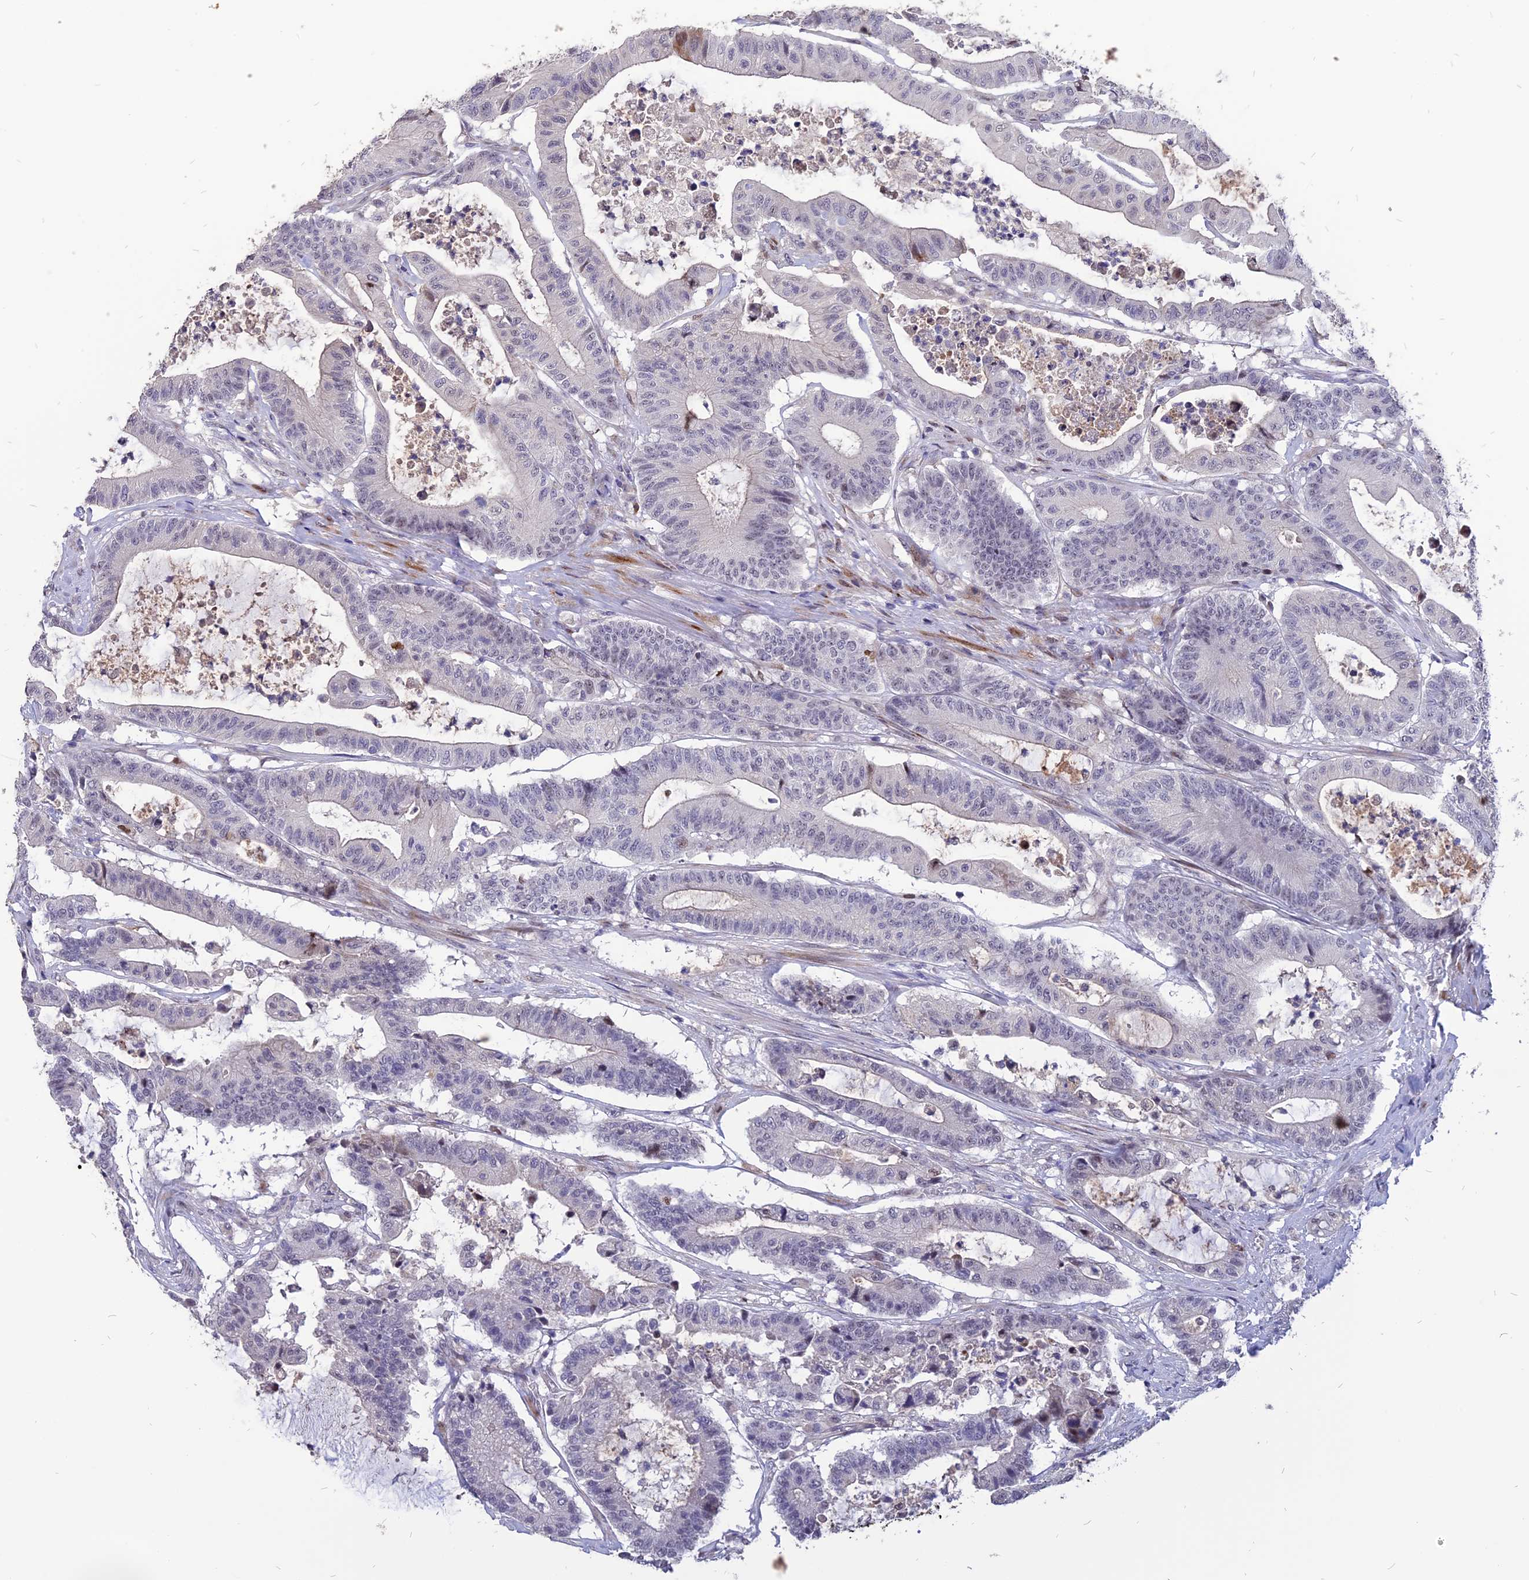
{"staining": {"intensity": "negative", "quantity": "none", "location": "none"}, "tissue": "colorectal cancer", "cell_type": "Tumor cells", "image_type": "cancer", "snomed": [{"axis": "morphology", "description": "Adenocarcinoma, NOS"}, {"axis": "topography", "description": "Colon"}], "caption": "Tumor cells are negative for brown protein staining in adenocarcinoma (colorectal).", "gene": "TMEM263", "patient": {"sex": "female", "age": 84}}